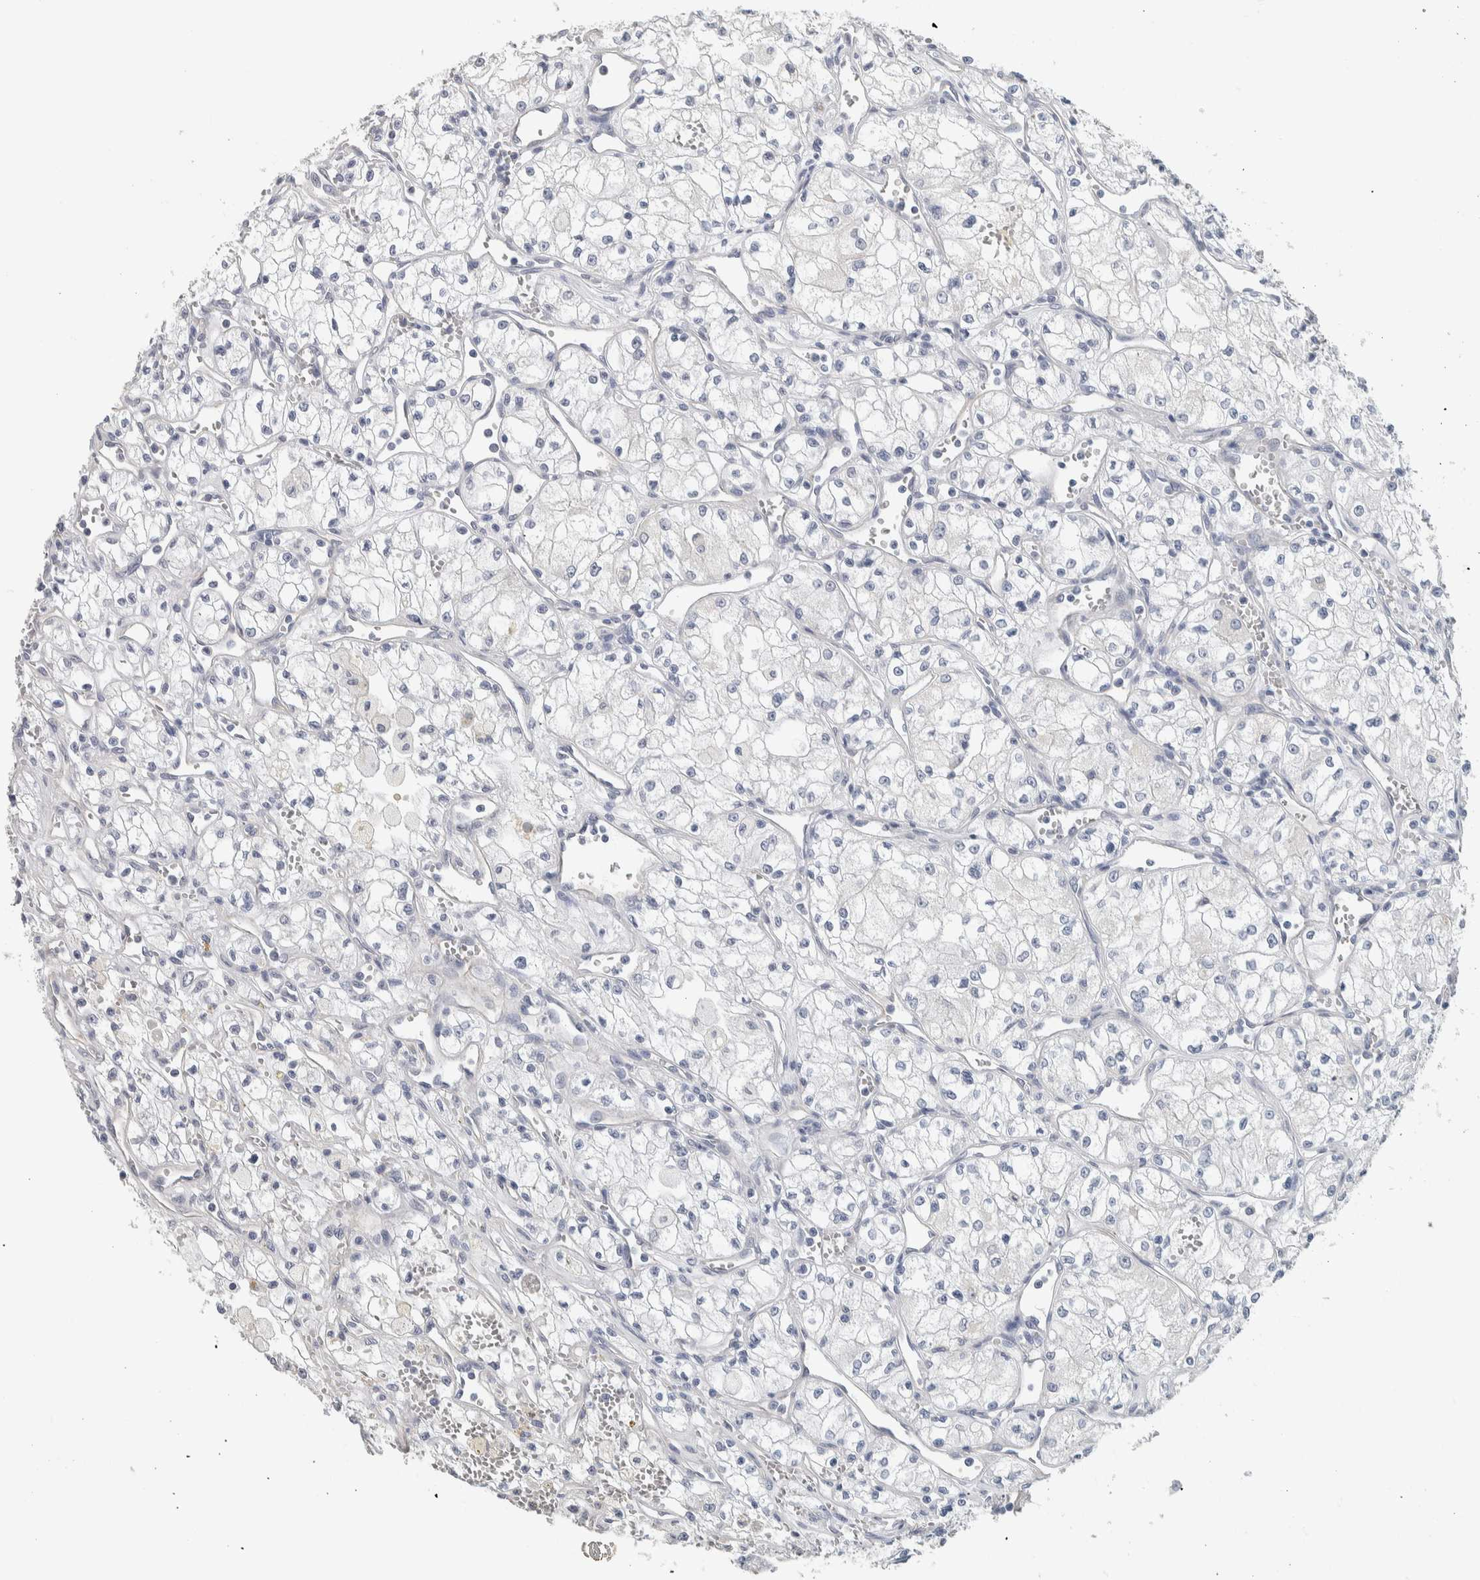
{"staining": {"intensity": "negative", "quantity": "none", "location": "none"}, "tissue": "renal cancer", "cell_type": "Tumor cells", "image_type": "cancer", "snomed": [{"axis": "morphology", "description": "Adenocarcinoma, NOS"}, {"axis": "topography", "description": "Kidney"}], "caption": "Renal adenocarcinoma stained for a protein using immunohistochemistry (IHC) displays no staining tumor cells.", "gene": "NEFM", "patient": {"sex": "male", "age": 59}}